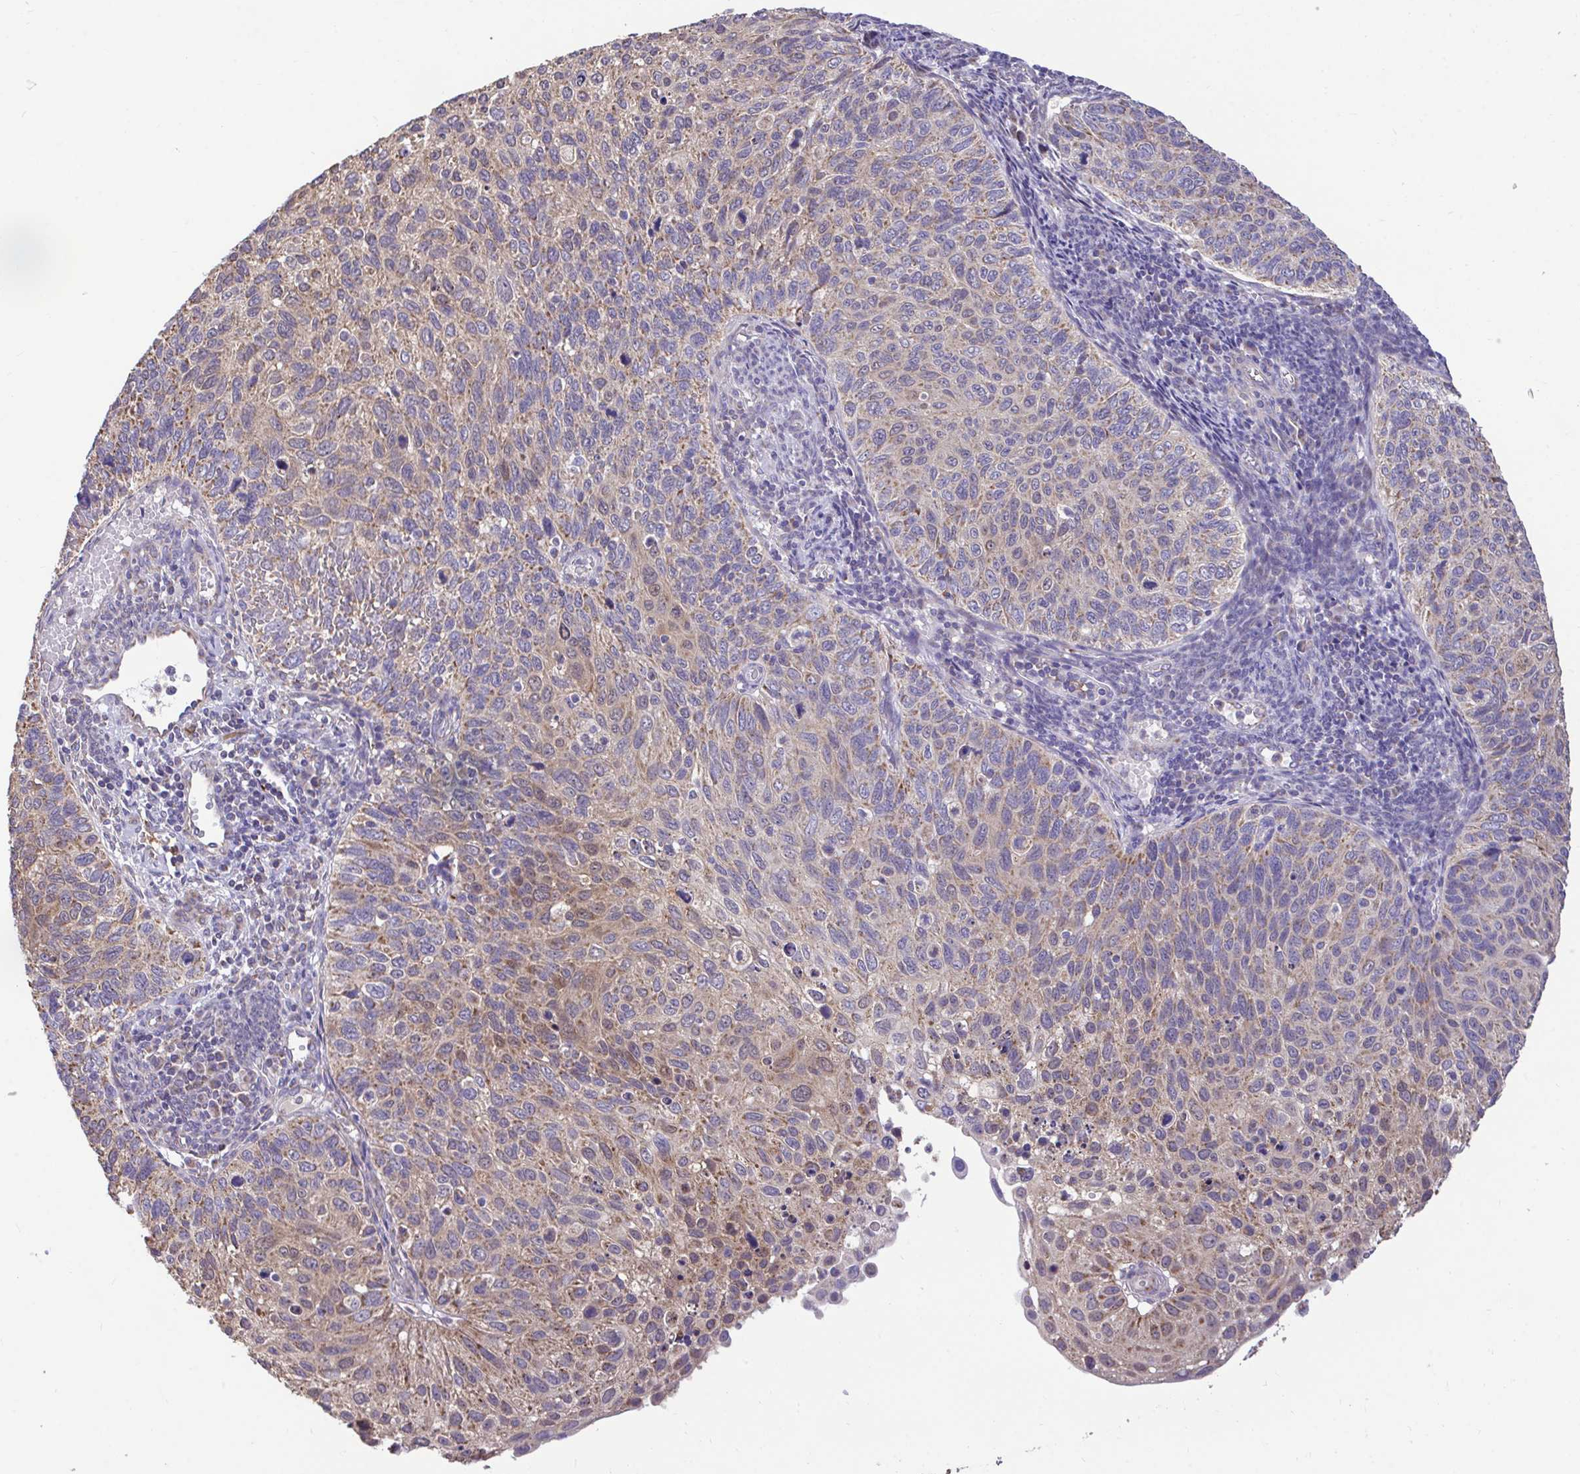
{"staining": {"intensity": "moderate", "quantity": "25%-75%", "location": "cytoplasmic/membranous"}, "tissue": "cervical cancer", "cell_type": "Tumor cells", "image_type": "cancer", "snomed": [{"axis": "morphology", "description": "Squamous cell carcinoma, NOS"}, {"axis": "topography", "description": "Cervix"}], "caption": "Cervical cancer (squamous cell carcinoma) was stained to show a protein in brown. There is medium levels of moderate cytoplasmic/membranous staining in approximately 25%-75% of tumor cells.", "gene": "SARS2", "patient": {"sex": "female", "age": 70}}